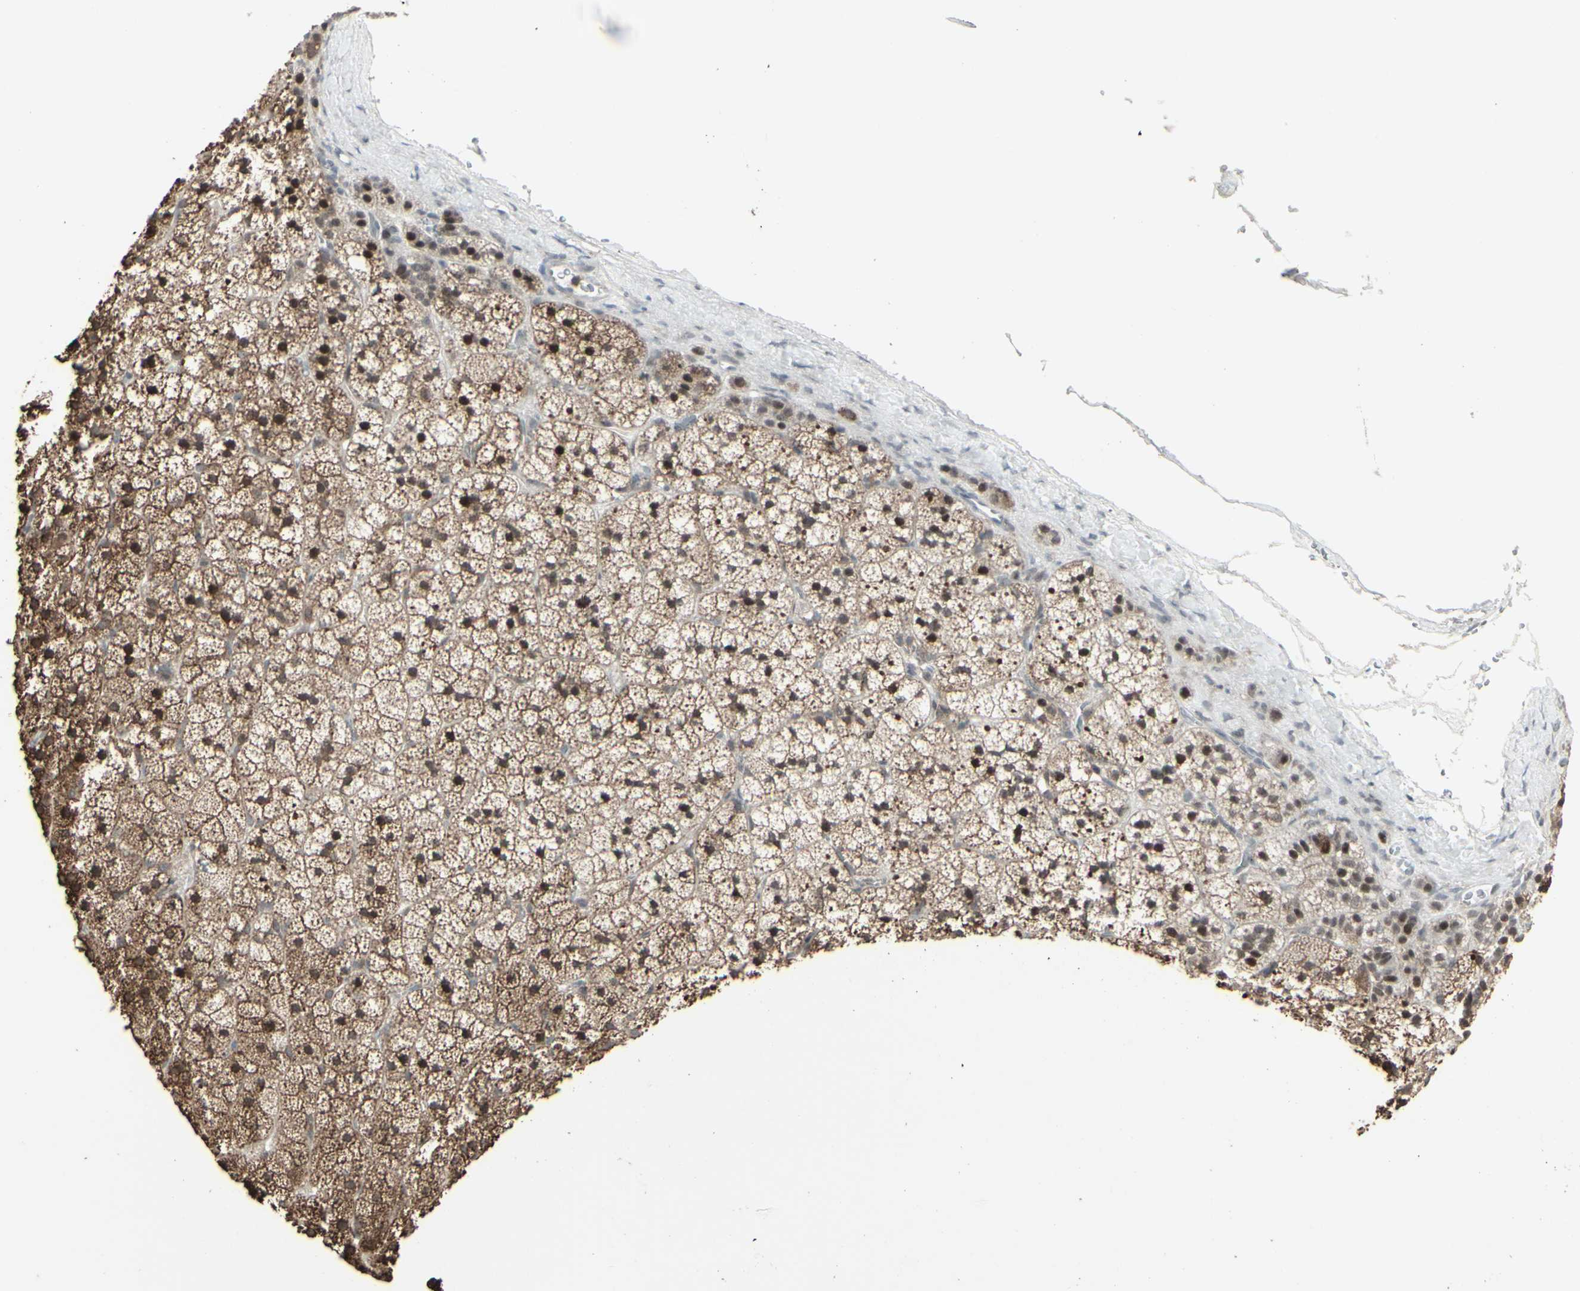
{"staining": {"intensity": "moderate", "quantity": ">75%", "location": "cytoplasmic/membranous,nuclear"}, "tissue": "adrenal gland", "cell_type": "Glandular cells", "image_type": "normal", "snomed": [{"axis": "morphology", "description": "Normal tissue, NOS"}, {"axis": "topography", "description": "Adrenal gland"}], "caption": "Moderate cytoplasmic/membranous,nuclear expression for a protein is appreciated in approximately >75% of glandular cells of benign adrenal gland using IHC.", "gene": "SAMSN1", "patient": {"sex": "male", "age": 35}}